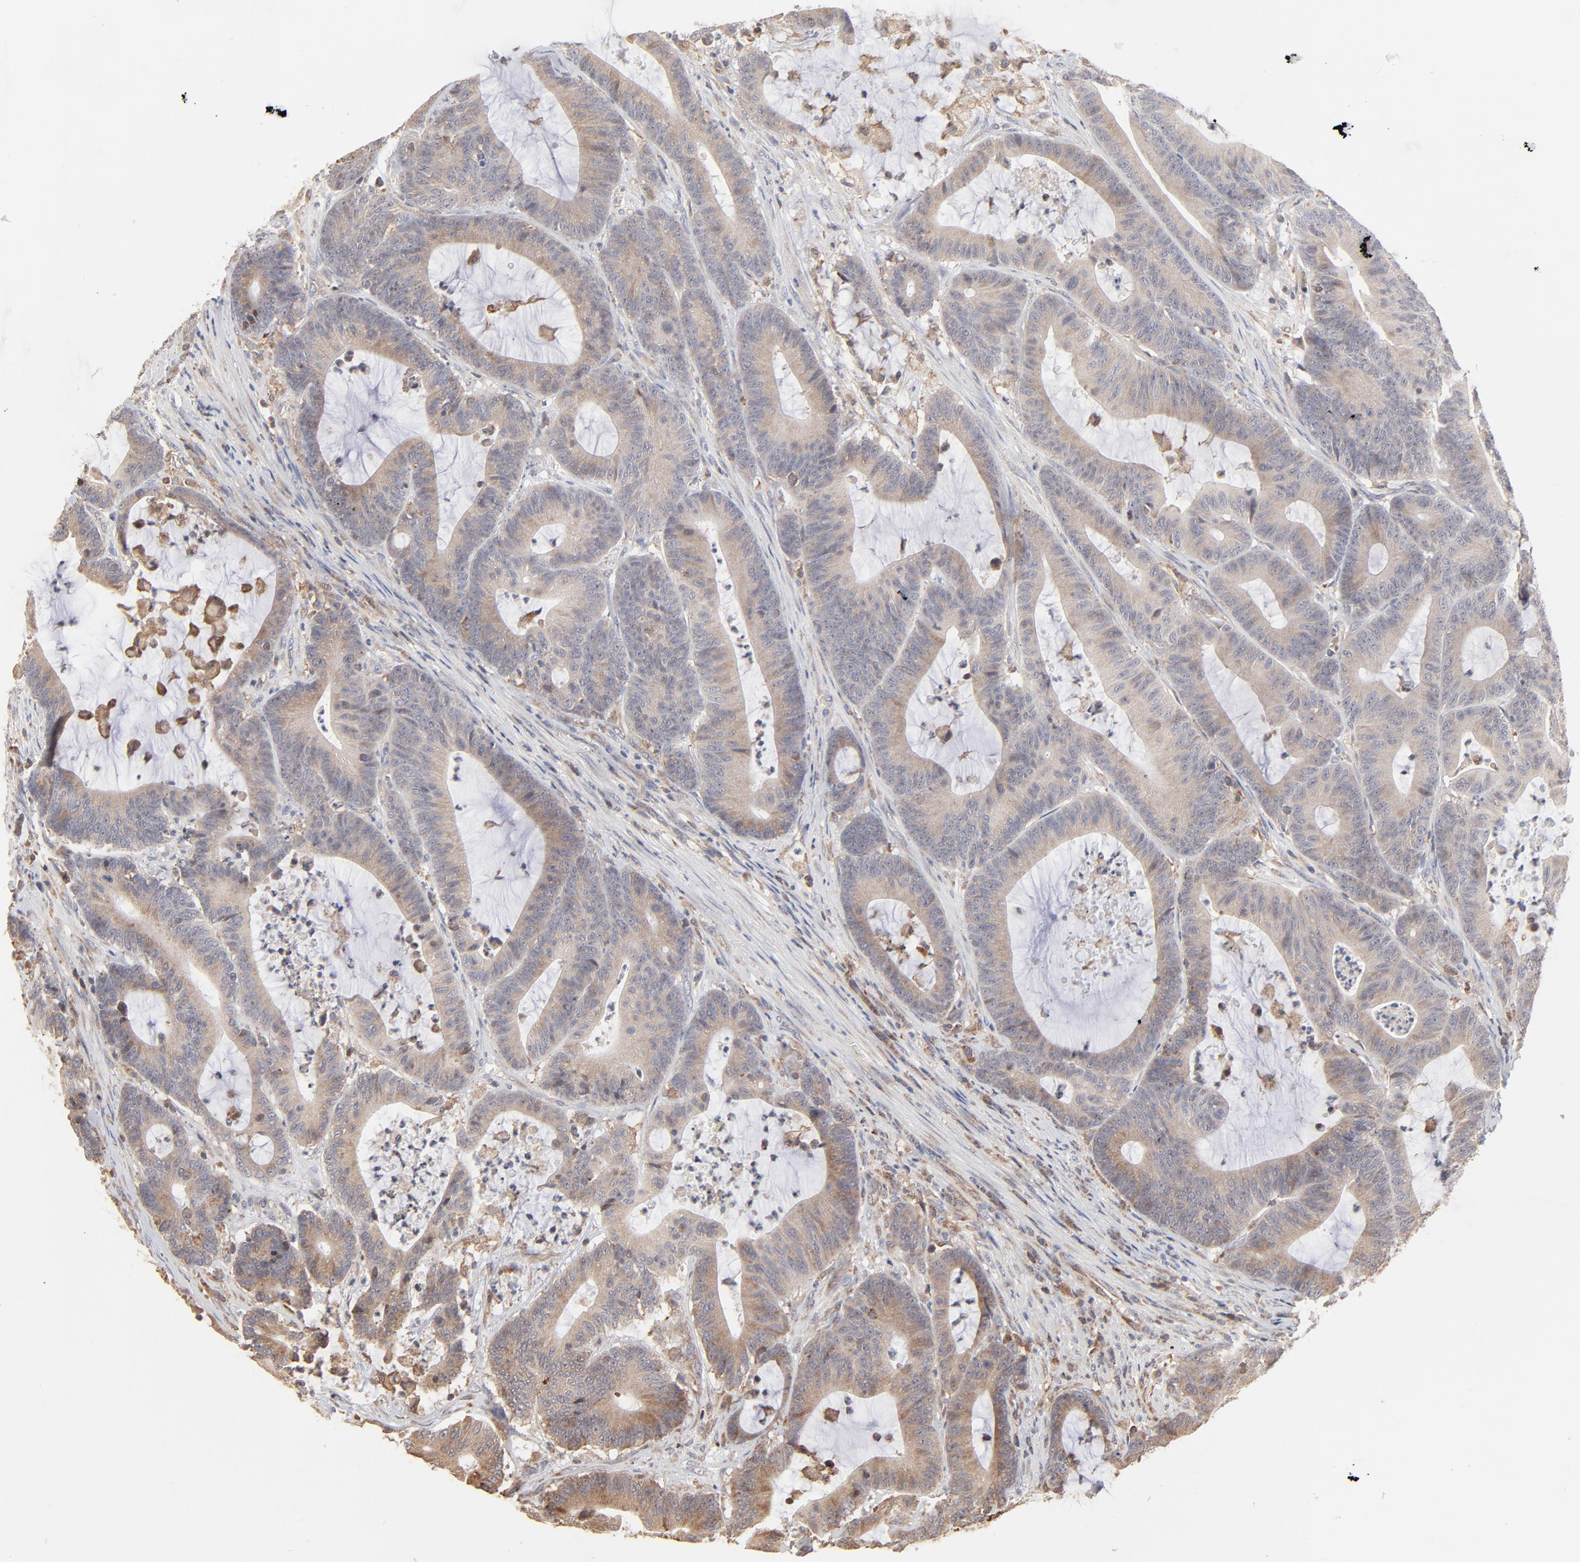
{"staining": {"intensity": "moderate", "quantity": "25%-75%", "location": "cytoplasmic/membranous"}, "tissue": "colorectal cancer", "cell_type": "Tumor cells", "image_type": "cancer", "snomed": [{"axis": "morphology", "description": "Adenocarcinoma, NOS"}, {"axis": "topography", "description": "Colon"}], "caption": "Adenocarcinoma (colorectal) was stained to show a protein in brown. There is medium levels of moderate cytoplasmic/membranous expression in approximately 25%-75% of tumor cells.", "gene": "RNF213", "patient": {"sex": "female", "age": 84}}